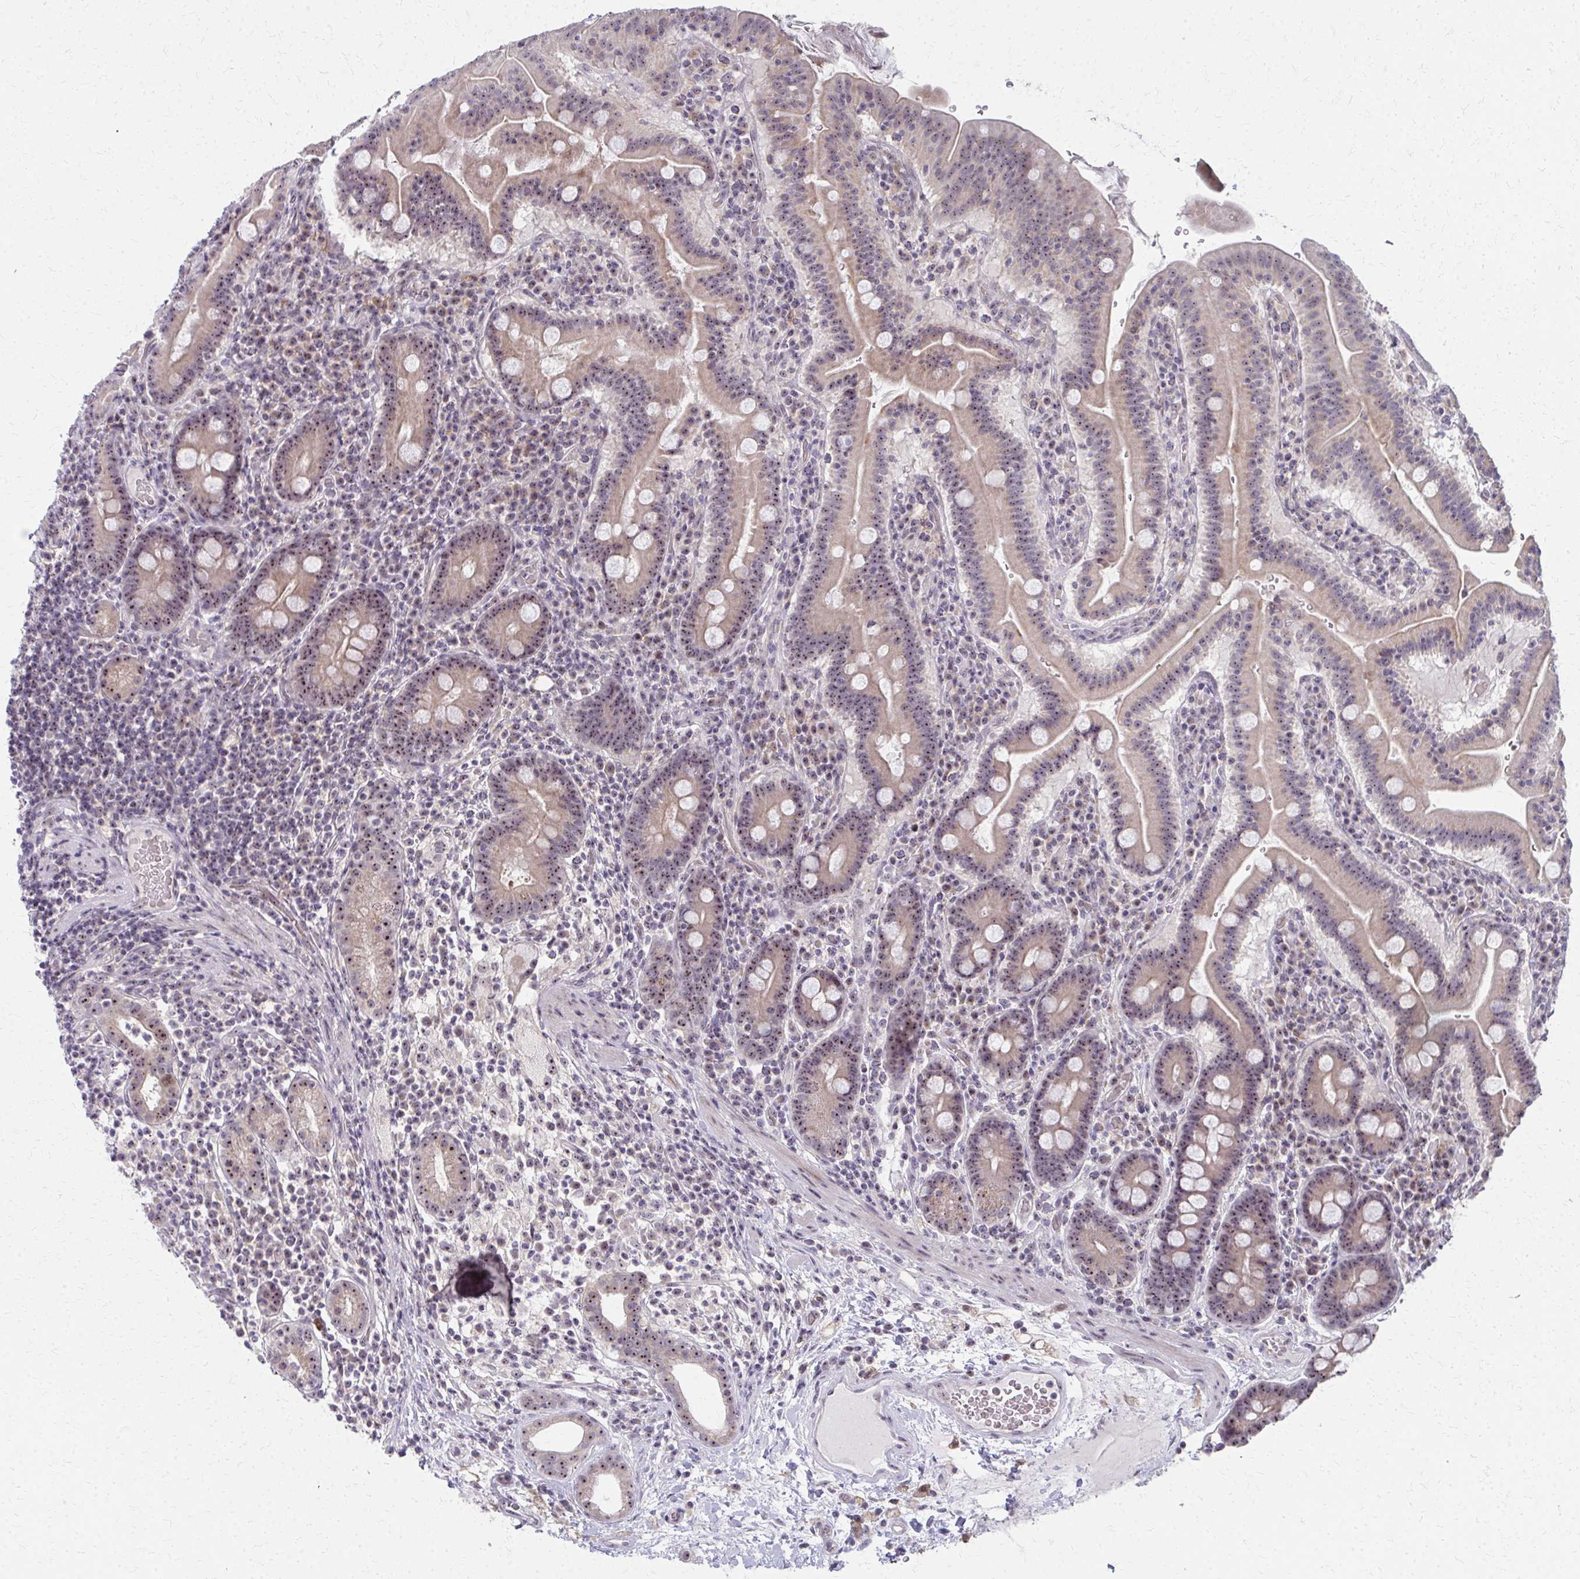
{"staining": {"intensity": "moderate", "quantity": ">75%", "location": "nuclear"}, "tissue": "small intestine", "cell_type": "Glandular cells", "image_type": "normal", "snomed": [{"axis": "morphology", "description": "Normal tissue, NOS"}, {"axis": "topography", "description": "Small intestine"}], "caption": "Normal small intestine reveals moderate nuclear staining in approximately >75% of glandular cells, visualized by immunohistochemistry.", "gene": "NUDT16", "patient": {"sex": "male", "age": 26}}